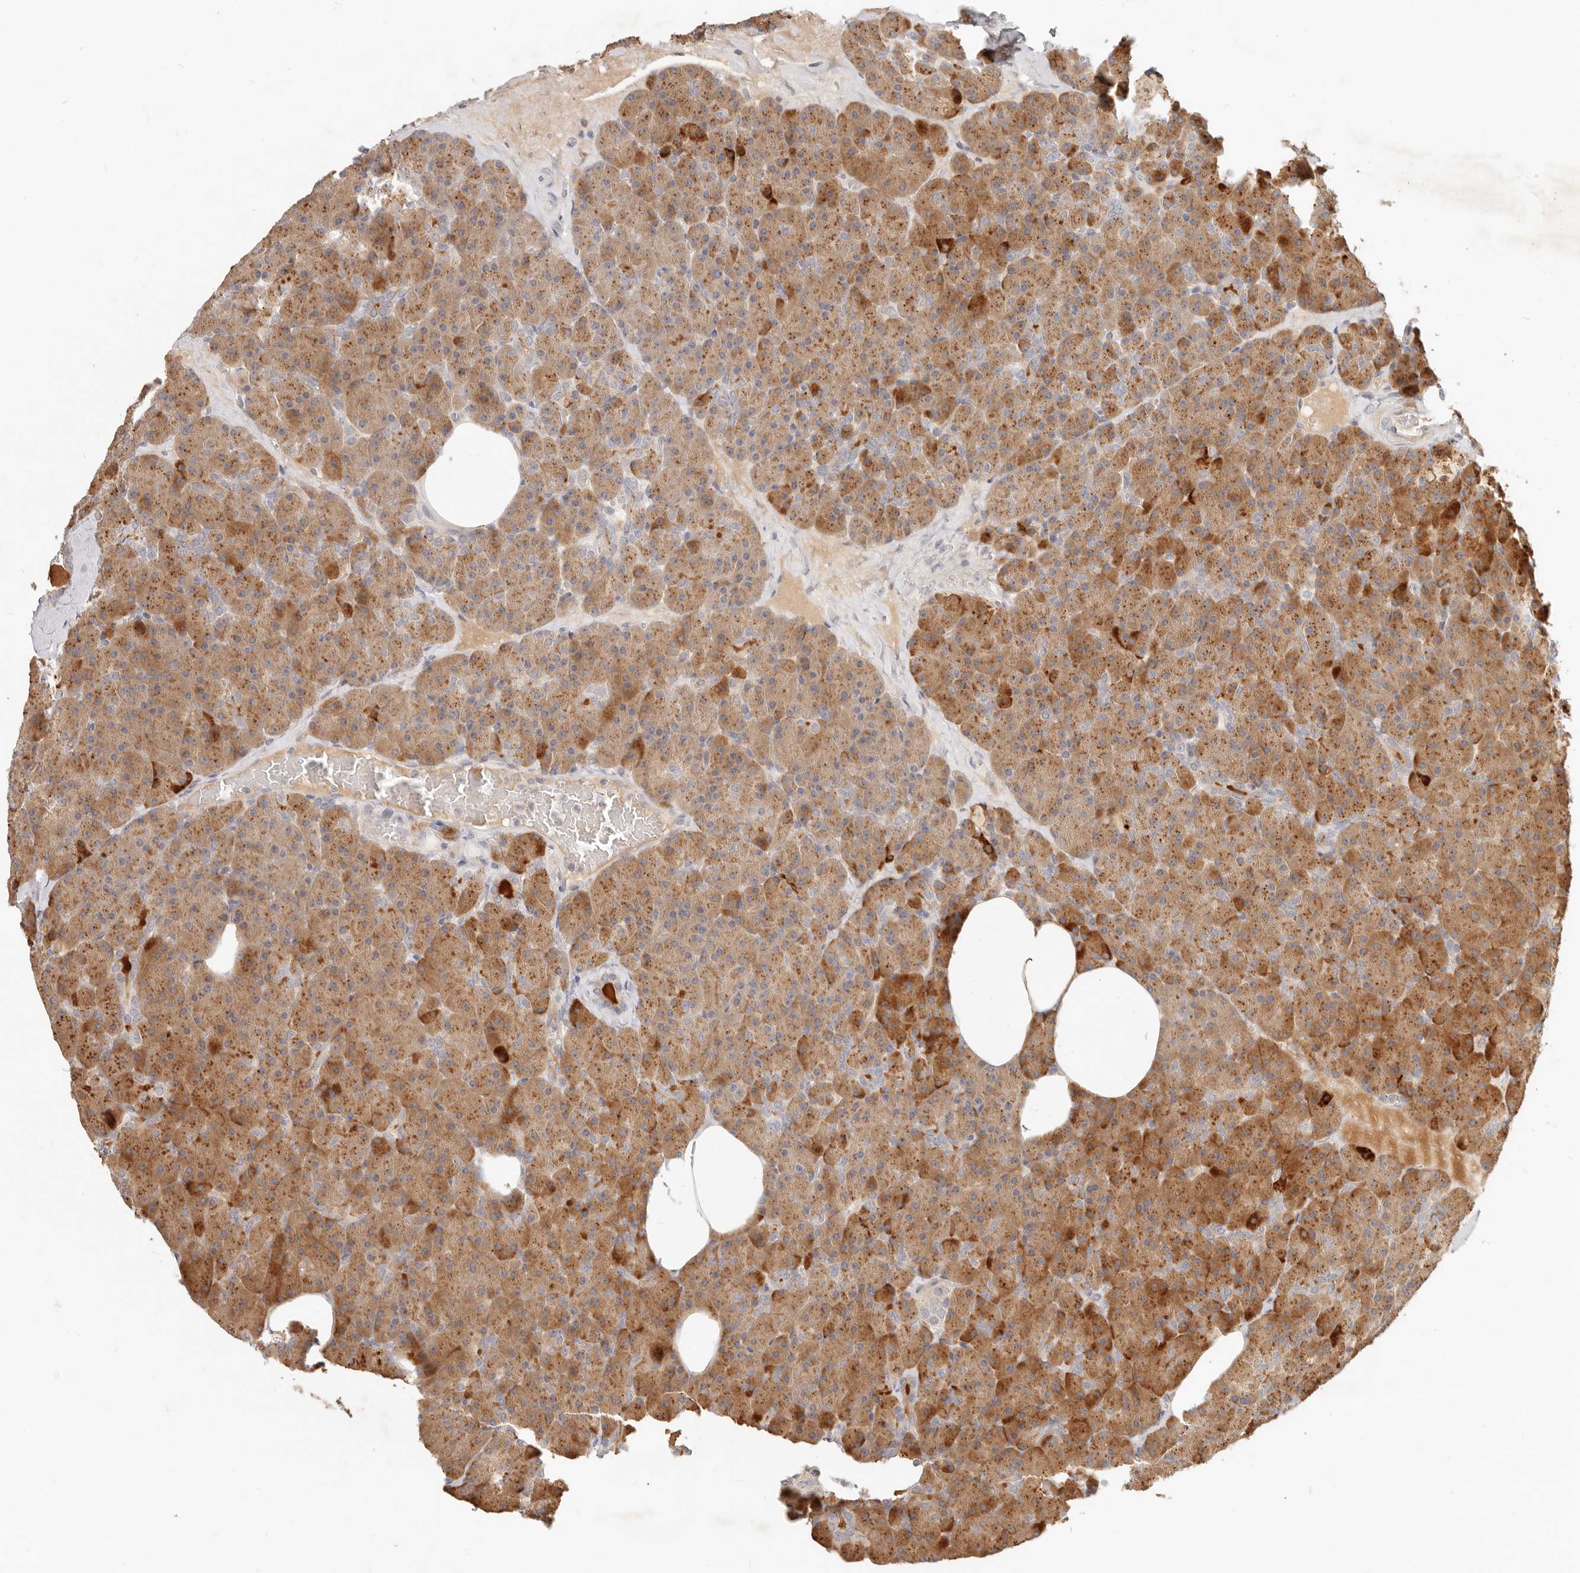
{"staining": {"intensity": "strong", "quantity": ">75%", "location": "cytoplasmic/membranous"}, "tissue": "pancreas", "cell_type": "Exocrine glandular cells", "image_type": "normal", "snomed": [{"axis": "morphology", "description": "Normal tissue, NOS"}, {"axis": "morphology", "description": "Carcinoid, malignant, NOS"}, {"axis": "topography", "description": "Pancreas"}], "caption": "Protein analysis of unremarkable pancreas shows strong cytoplasmic/membranous positivity in about >75% of exocrine glandular cells. (DAB (3,3'-diaminobenzidine) IHC with brightfield microscopy, high magnification).", "gene": "UBXN11", "patient": {"sex": "female", "age": 35}}